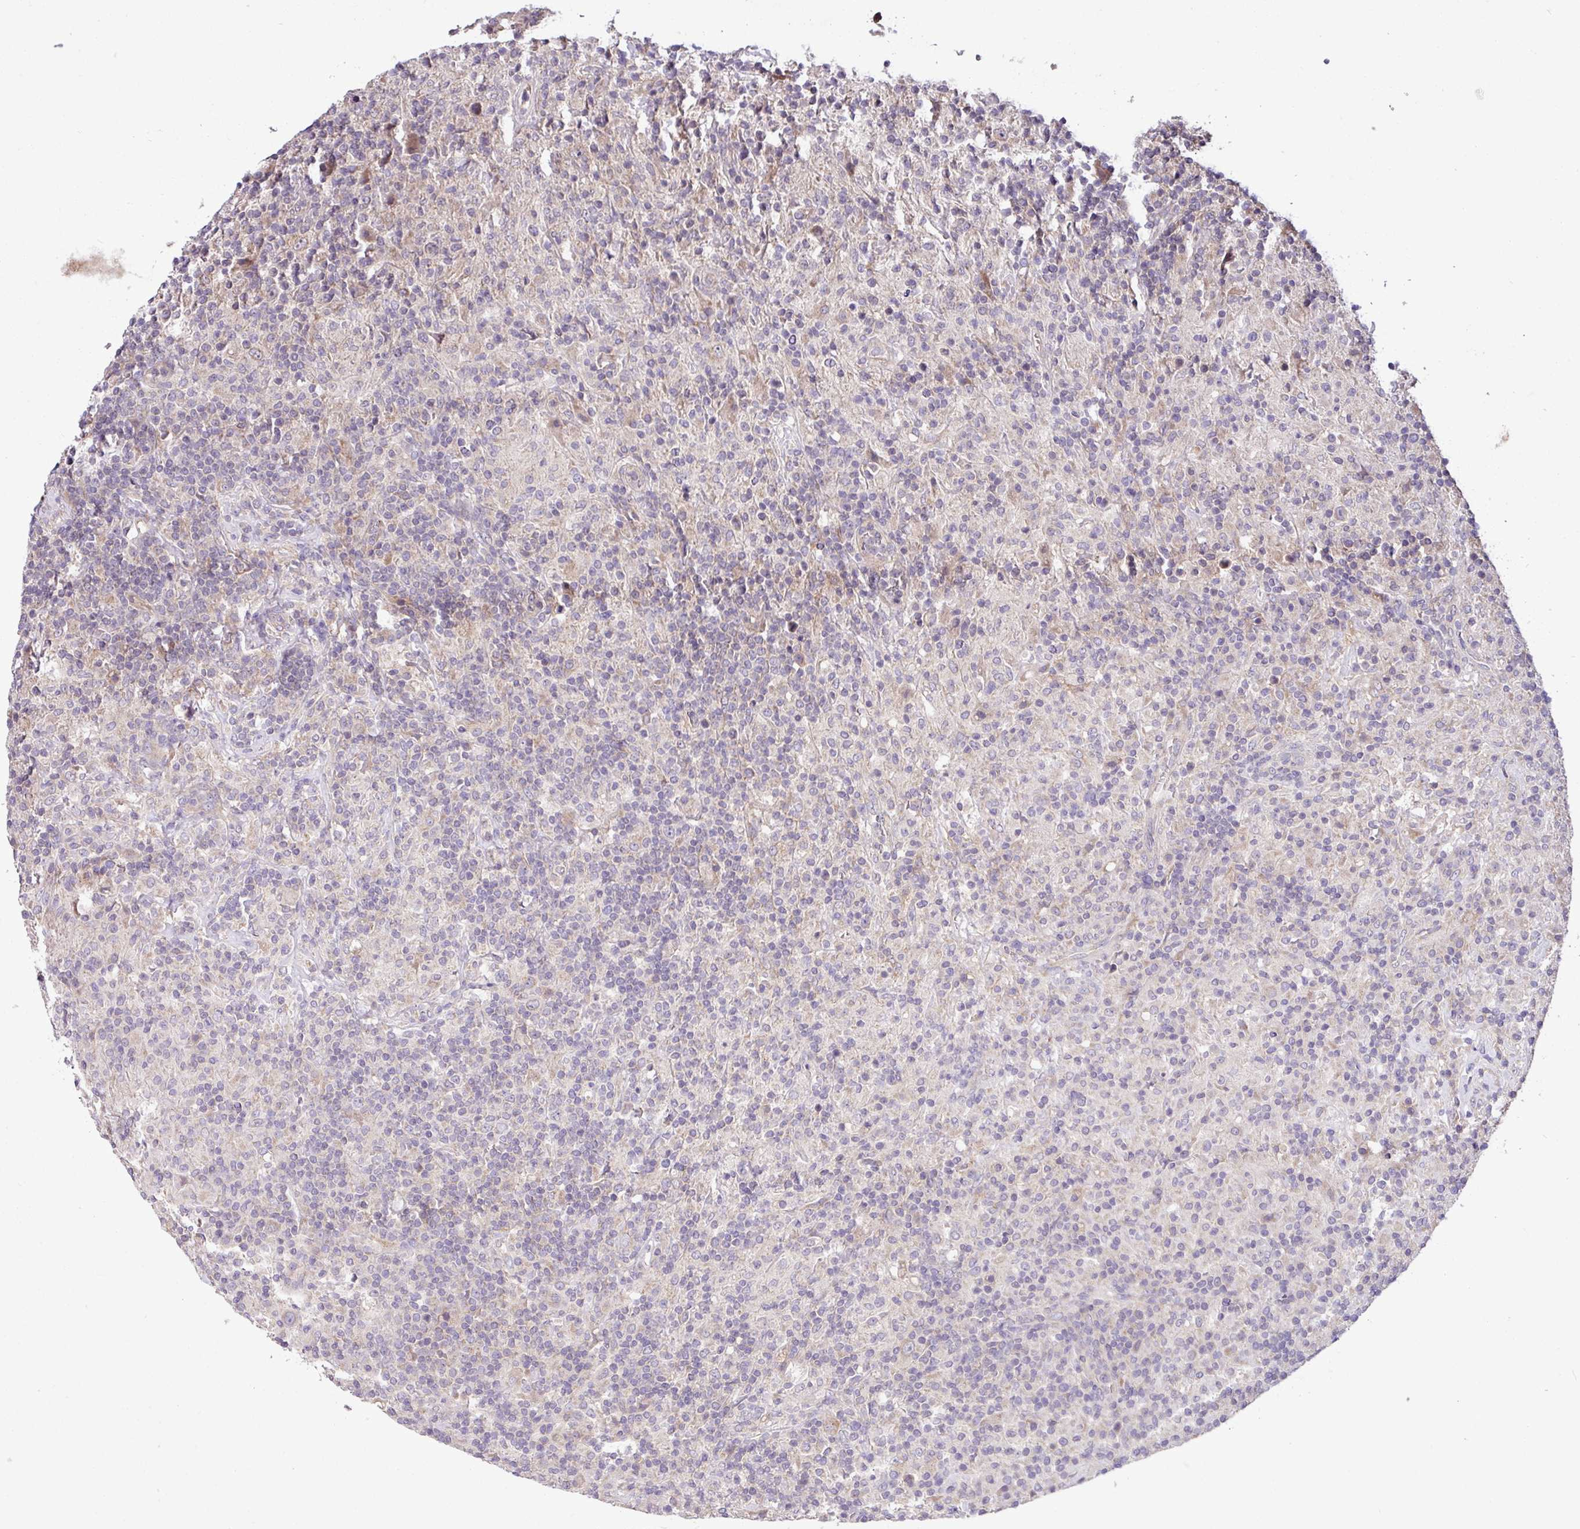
{"staining": {"intensity": "weak", "quantity": "<25%", "location": "cytoplasmic/membranous"}, "tissue": "lymphoma", "cell_type": "Tumor cells", "image_type": "cancer", "snomed": [{"axis": "morphology", "description": "Hodgkin's disease, NOS"}, {"axis": "topography", "description": "Lymph node"}], "caption": "Protein analysis of Hodgkin's disease reveals no significant positivity in tumor cells.", "gene": "XIAP", "patient": {"sex": "male", "age": 70}}